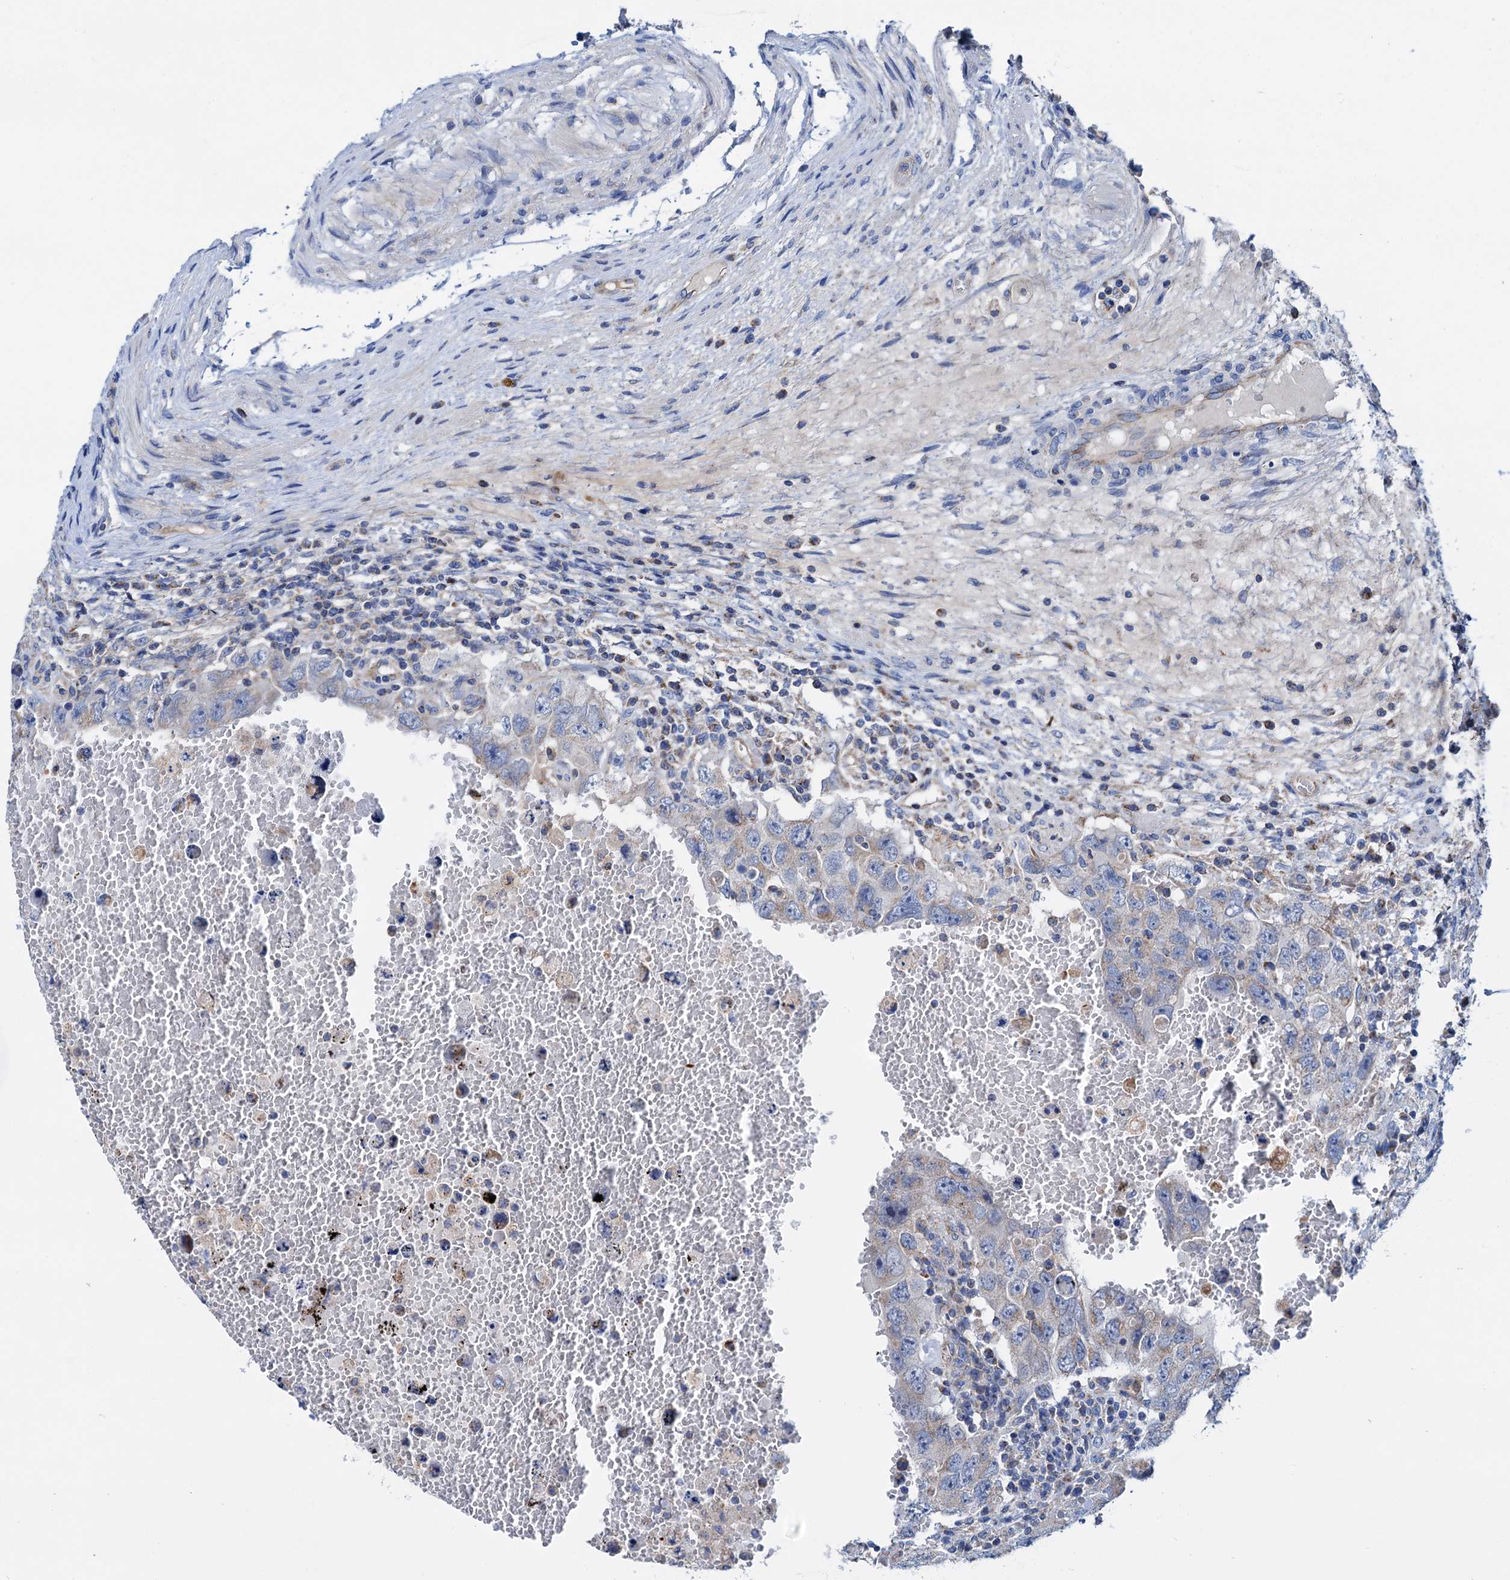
{"staining": {"intensity": "negative", "quantity": "none", "location": "none"}, "tissue": "testis cancer", "cell_type": "Tumor cells", "image_type": "cancer", "snomed": [{"axis": "morphology", "description": "Carcinoma, Embryonal, NOS"}, {"axis": "topography", "description": "Testis"}], "caption": "This is a histopathology image of IHC staining of embryonal carcinoma (testis), which shows no staining in tumor cells. Nuclei are stained in blue.", "gene": "RASSF9", "patient": {"sex": "male", "age": 26}}